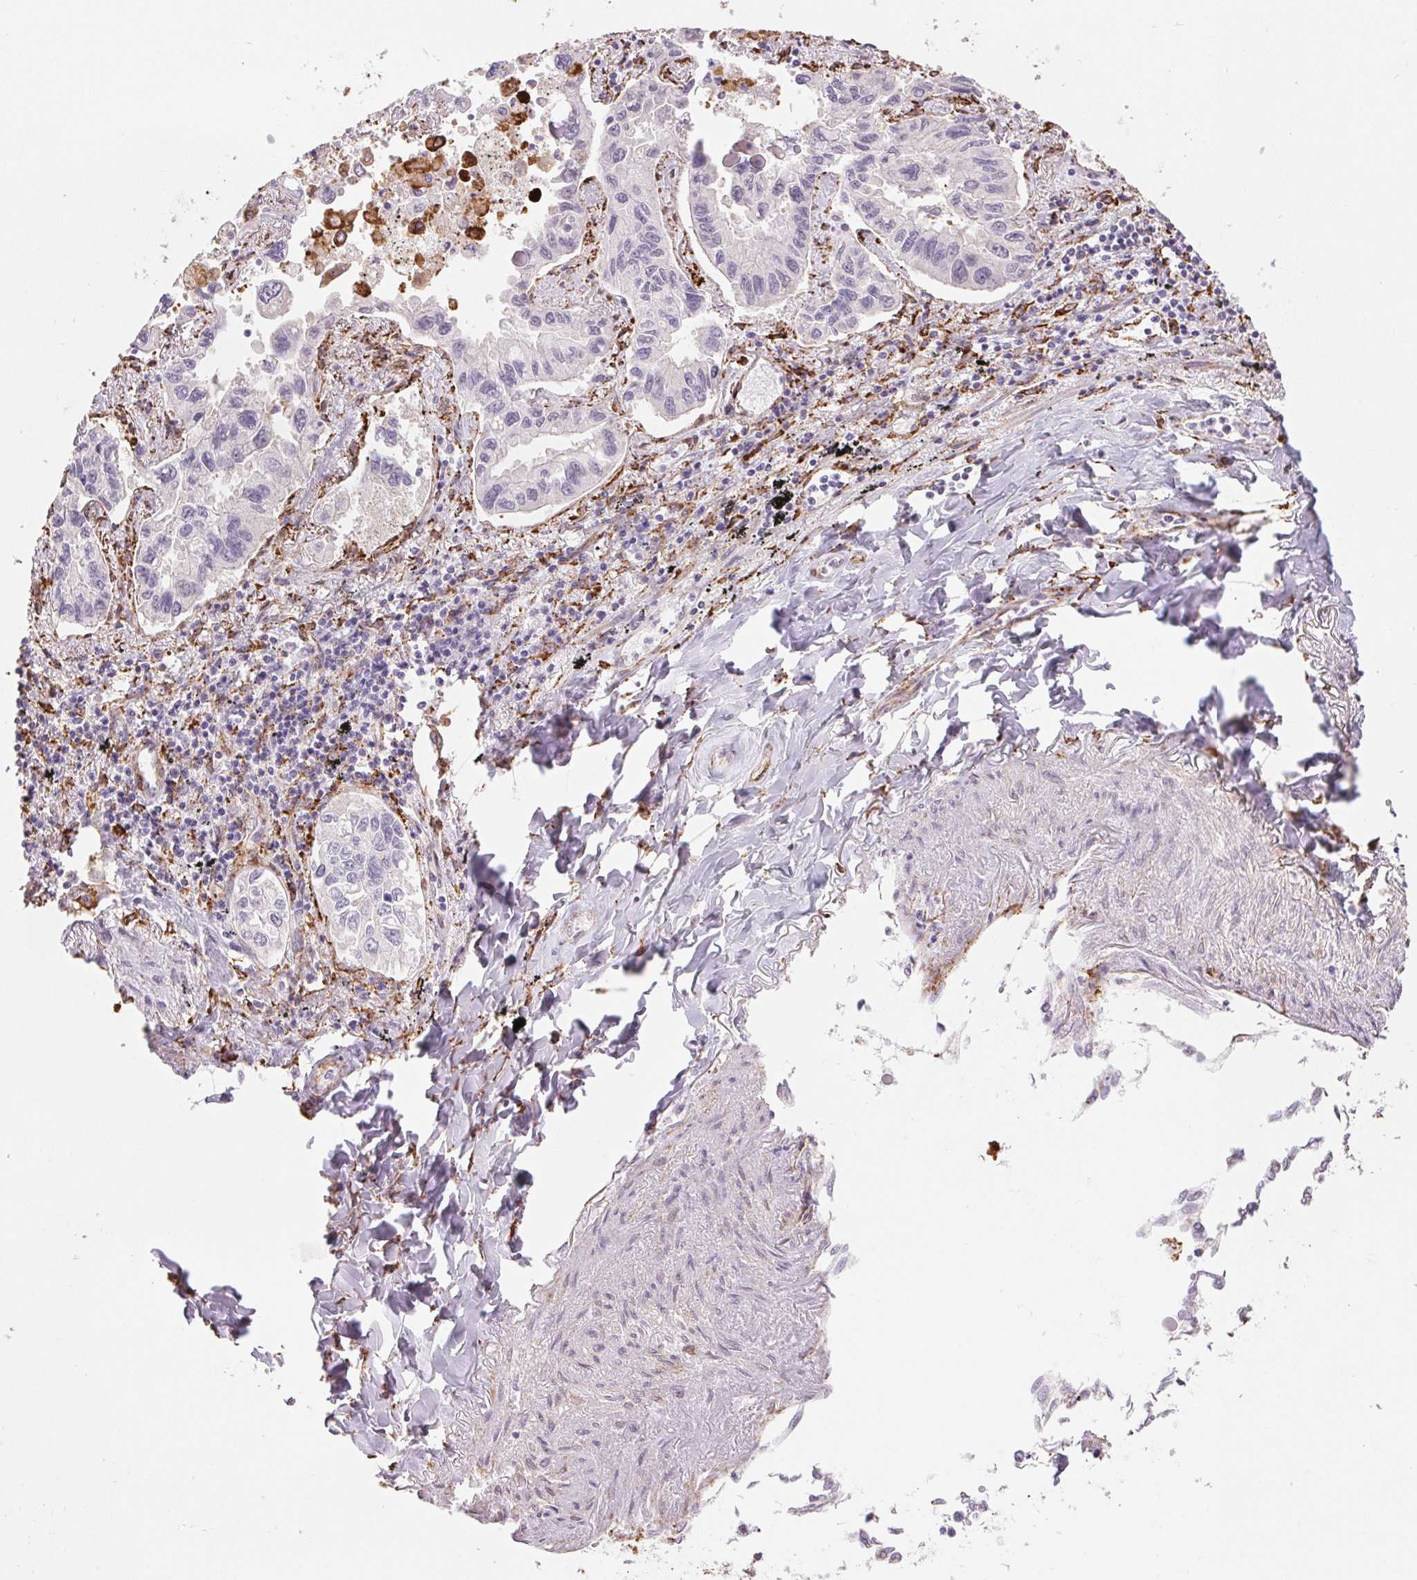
{"staining": {"intensity": "weak", "quantity": "<25%", "location": "cytoplasmic/membranous"}, "tissue": "lung cancer", "cell_type": "Tumor cells", "image_type": "cancer", "snomed": [{"axis": "morphology", "description": "Adenocarcinoma, NOS"}, {"axis": "topography", "description": "Lung"}], "caption": "This photomicrograph is of lung cancer stained with IHC to label a protein in brown with the nuclei are counter-stained blue. There is no staining in tumor cells.", "gene": "FKBP10", "patient": {"sex": "male", "age": 64}}